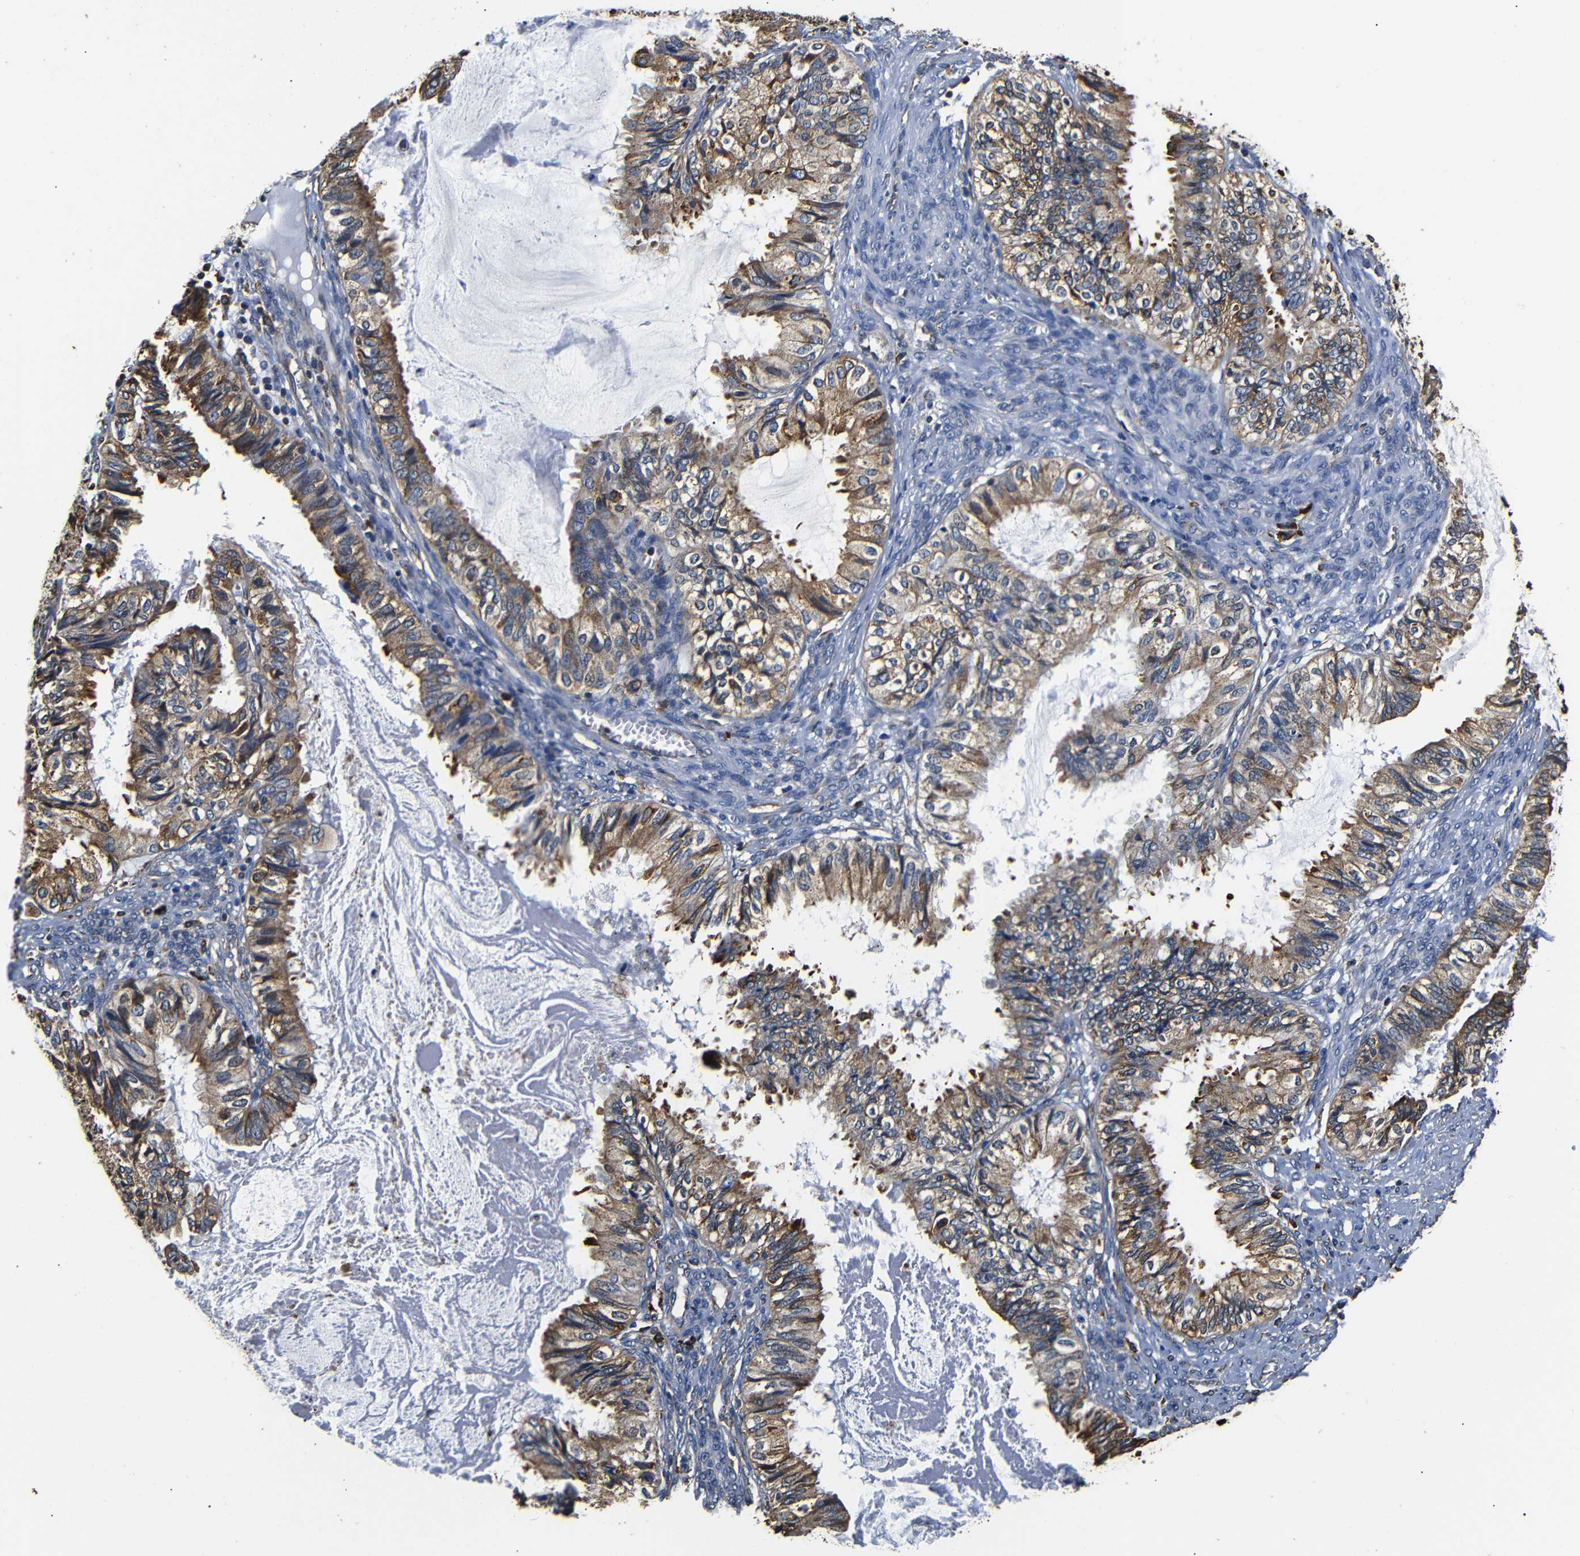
{"staining": {"intensity": "moderate", "quantity": ">75%", "location": "cytoplasmic/membranous"}, "tissue": "cervical cancer", "cell_type": "Tumor cells", "image_type": "cancer", "snomed": [{"axis": "morphology", "description": "Normal tissue, NOS"}, {"axis": "morphology", "description": "Adenocarcinoma, NOS"}, {"axis": "topography", "description": "Cervix"}, {"axis": "topography", "description": "Endometrium"}], "caption": "Cervical cancer (adenocarcinoma) stained with a brown dye reveals moderate cytoplasmic/membranous positive staining in about >75% of tumor cells.", "gene": "HHIP", "patient": {"sex": "female", "age": 86}}